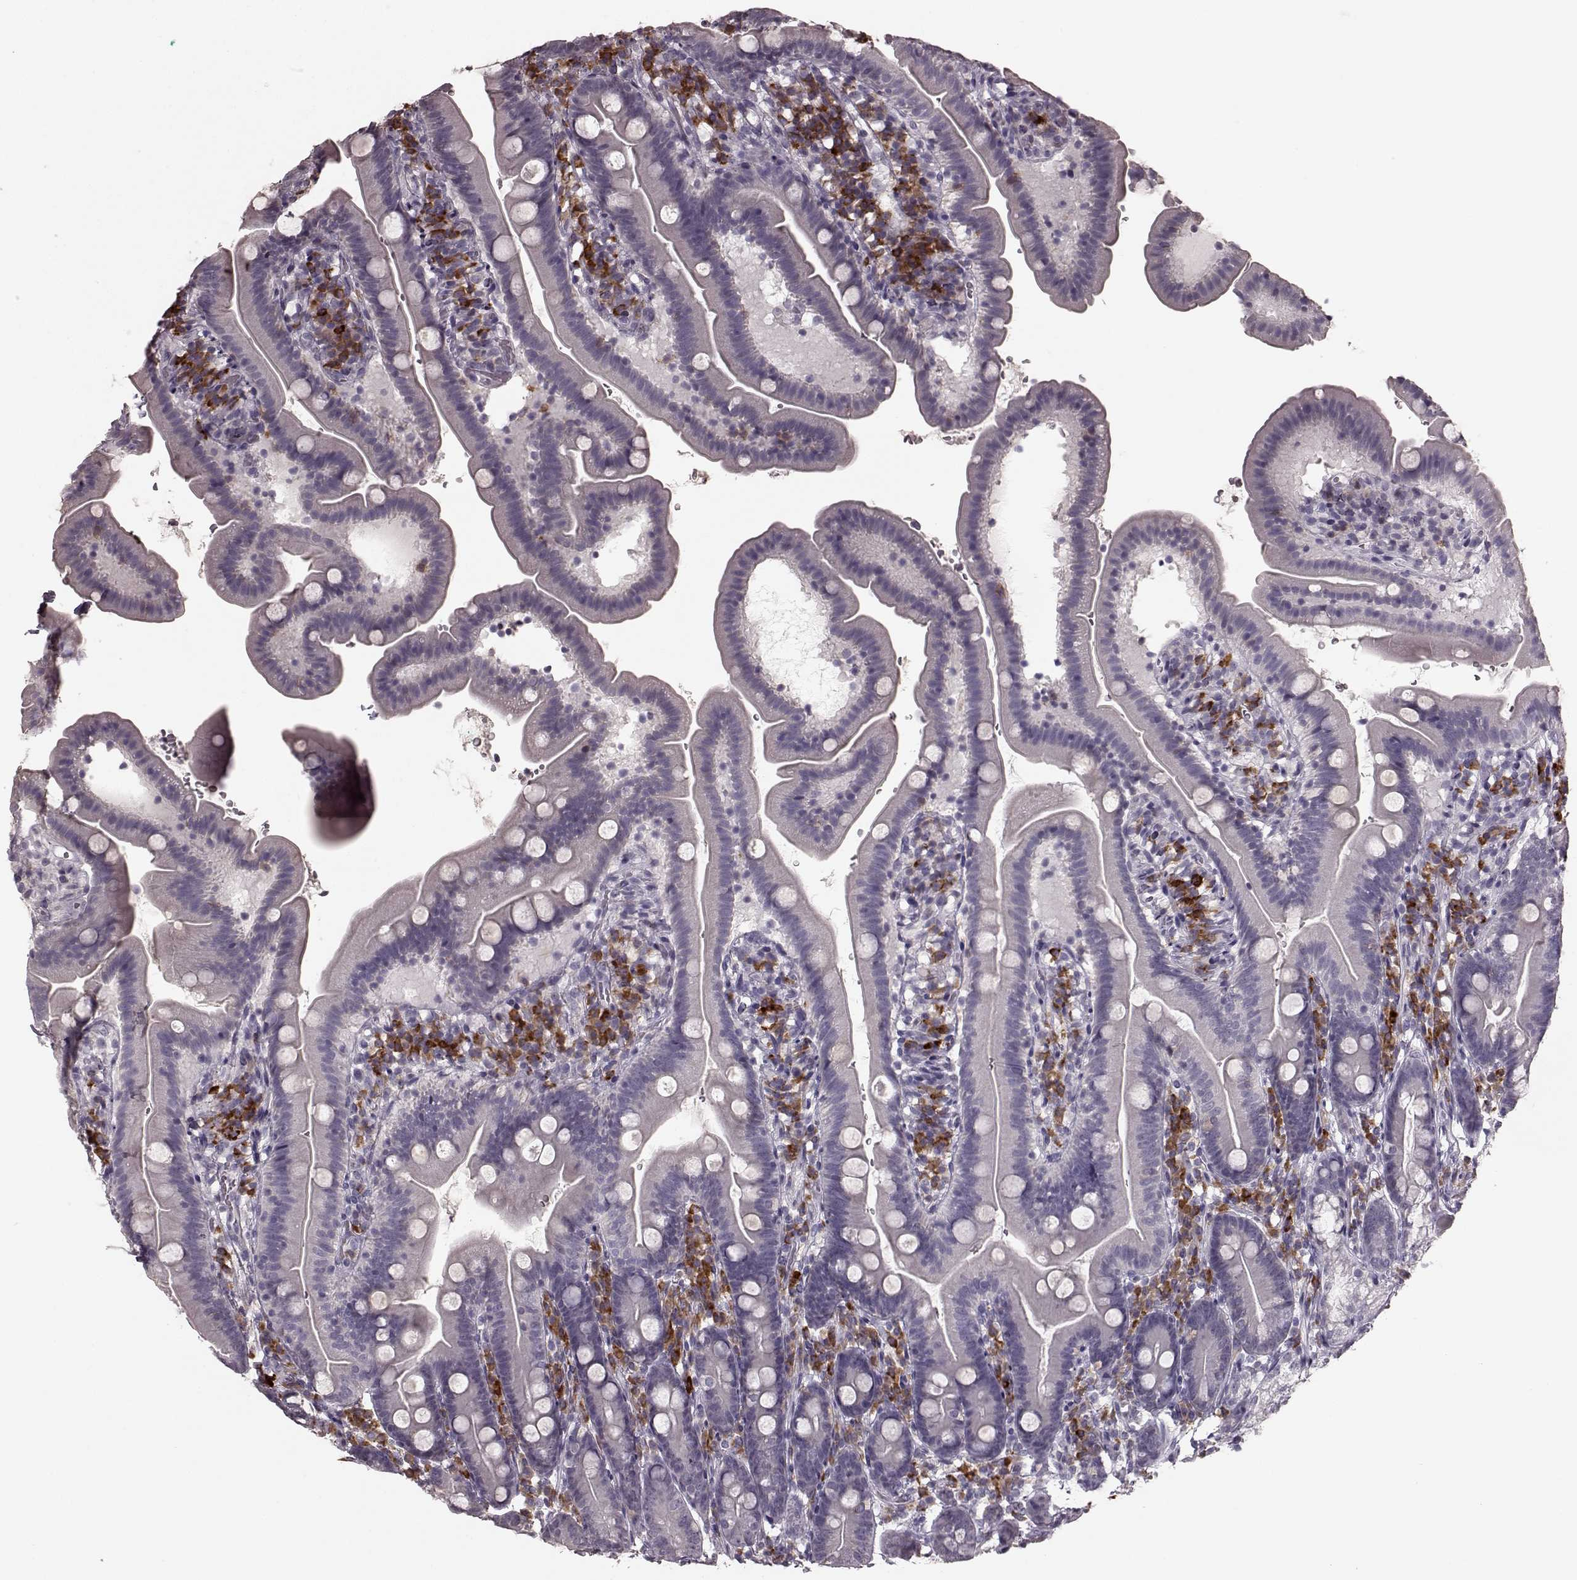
{"staining": {"intensity": "negative", "quantity": "none", "location": "none"}, "tissue": "duodenum", "cell_type": "Glandular cells", "image_type": "normal", "snomed": [{"axis": "morphology", "description": "Normal tissue, NOS"}, {"axis": "topography", "description": "Duodenum"}], "caption": "This is an IHC image of unremarkable duodenum. There is no expression in glandular cells.", "gene": "CD28", "patient": {"sex": "female", "age": 67}}